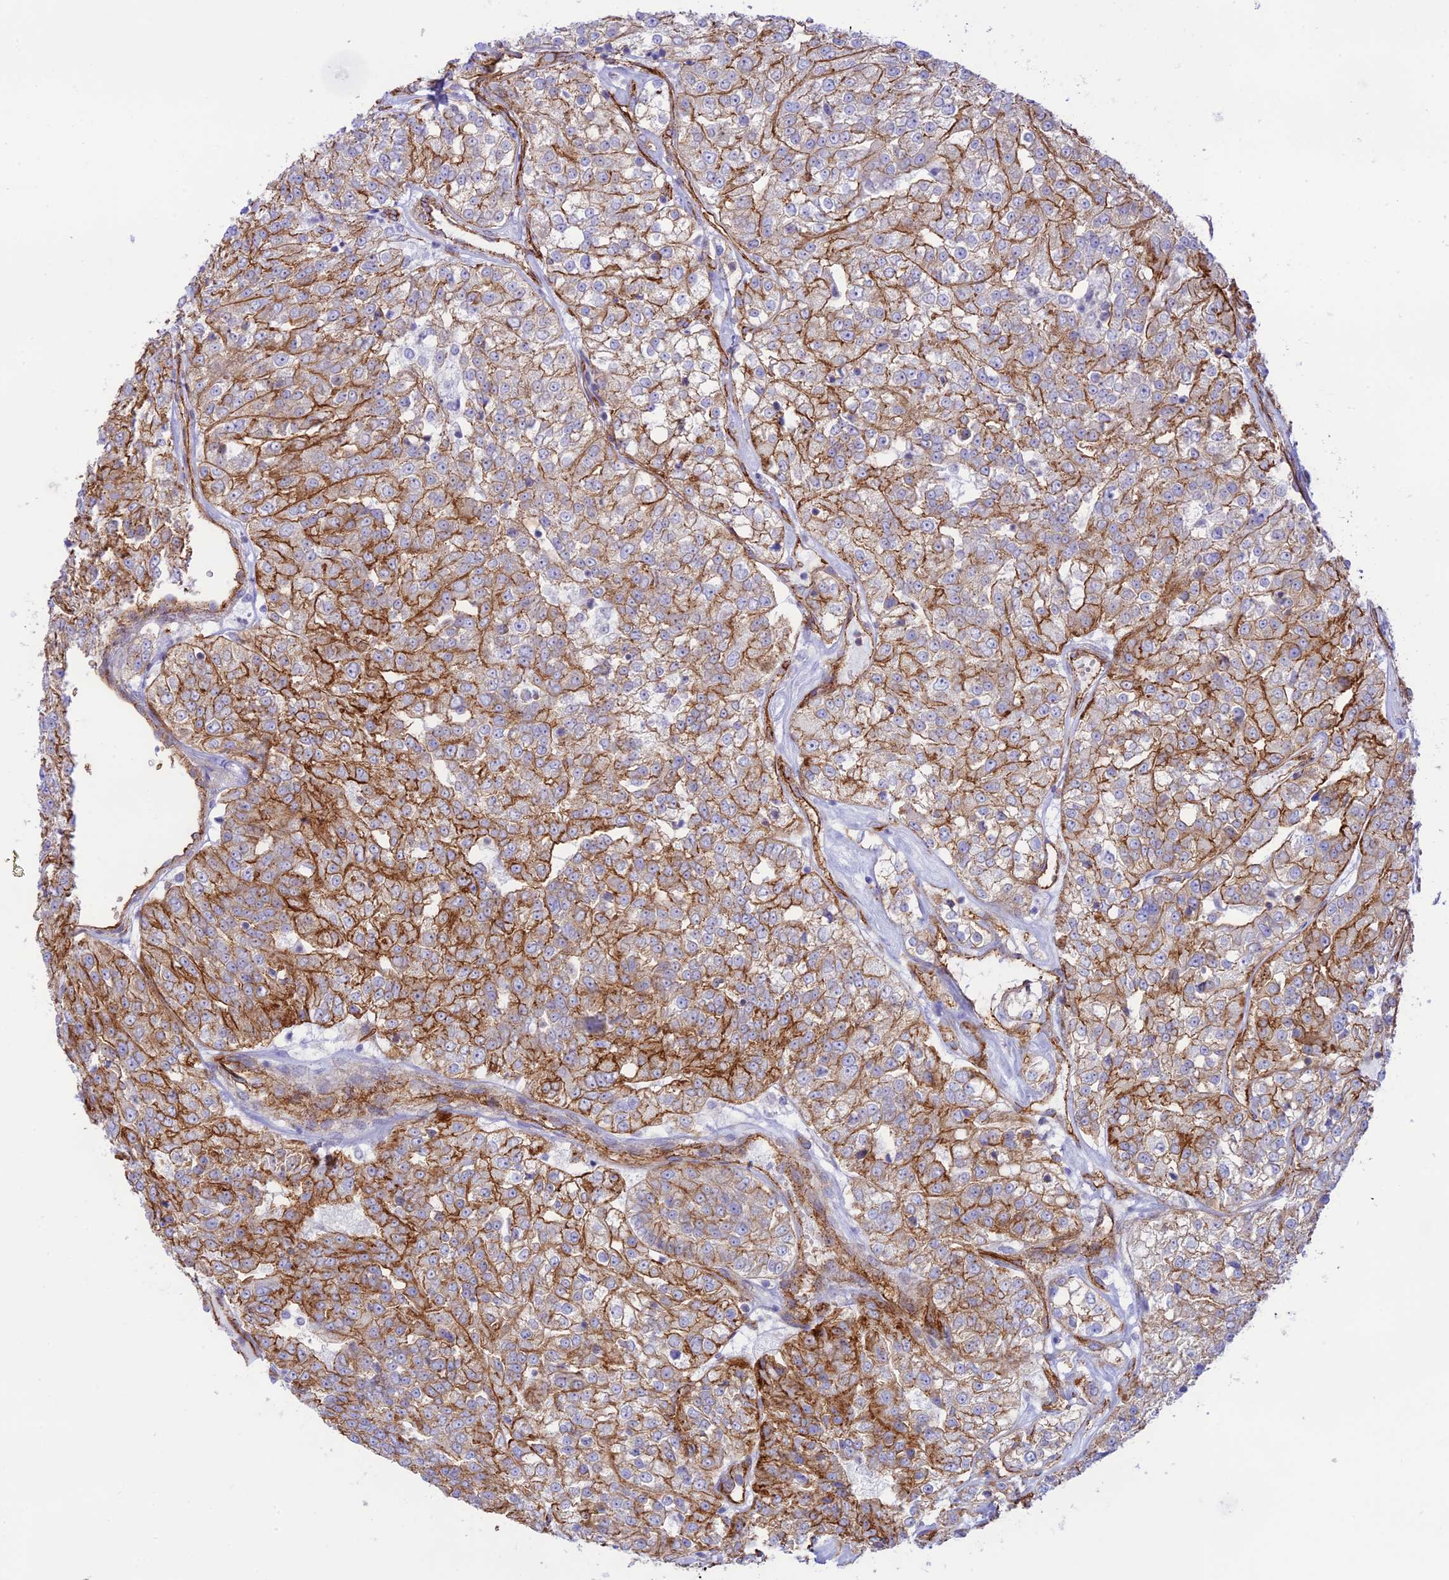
{"staining": {"intensity": "strong", "quantity": "25%-75%", "location": "cytoplasmic/membranous"}, "tissue": "renal cancer", "cell_type": "Tumor cells", "image_type": "cancer", "snomed": [{"axis": "morphology", "description": "Adenocarcinoma, NOS"}, {"axis": "topography", "description": "Kidney"}], "caption": "Brown immunohistochemical staining in human renal adenocarcinoma displays strong cytoplasmic/membranous positivity in approximately 25%-75% of tumor cells.", "gene": "YPEL5", "patient": {"sex": "female", "age": 63}}